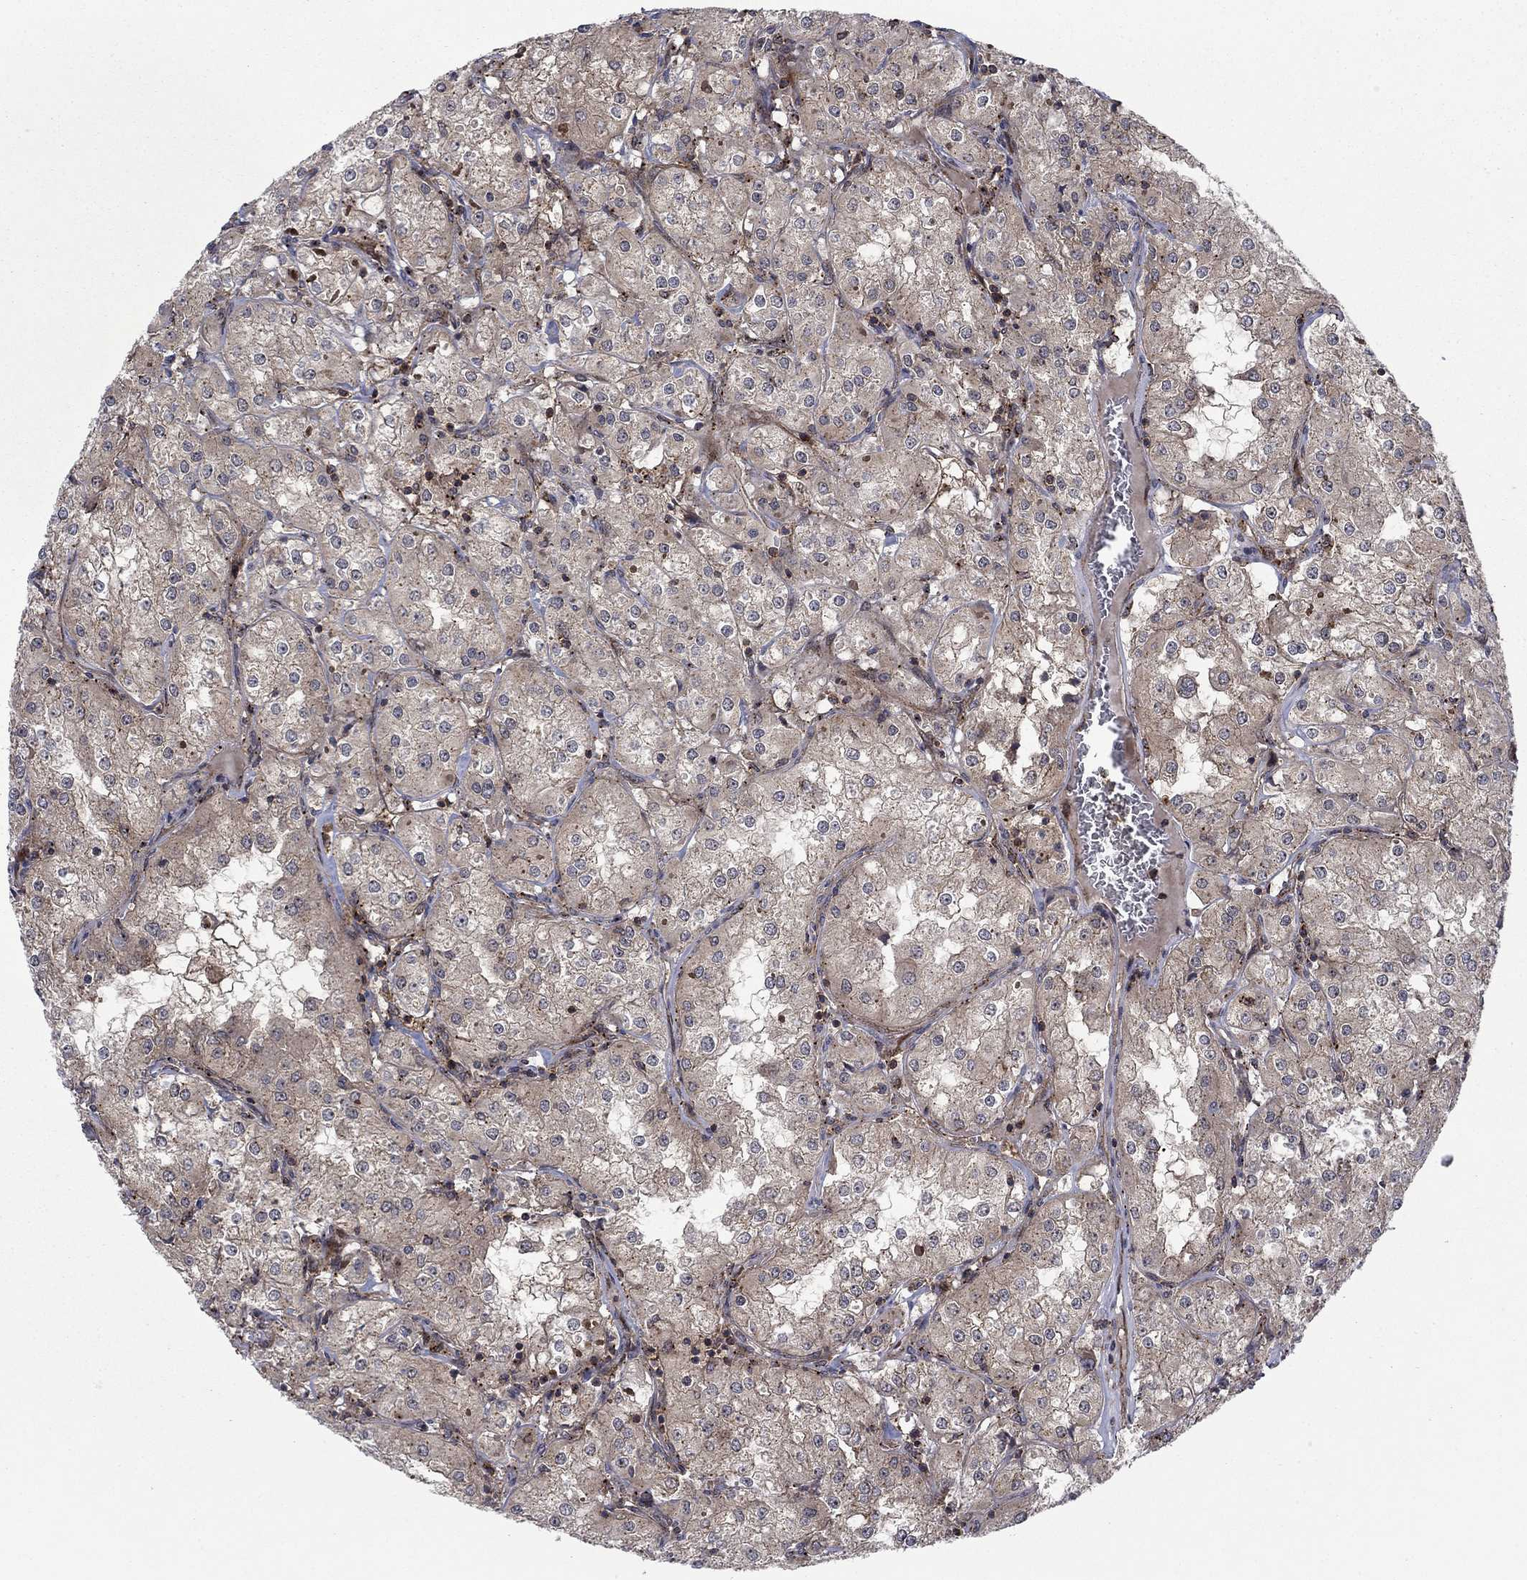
{"staining": {"intensity": "negative", "quantity": "none", "location": "none"}, "tissue": "renal cancer", "cell_type": "Tumor cells", "image_type": "cancer", "snomed": [{"axis": "morphology", "description": "Adenocarcinoma, NOS"}, {"axis": "topography", "description": "Kidney"}], "caption": "This is an immunohistochemistry image of human renal adenocarcinoma. There is no positivity in tumor cells.", "gene": "IFI35", "patient": {"sex": "male", "age": 77}}